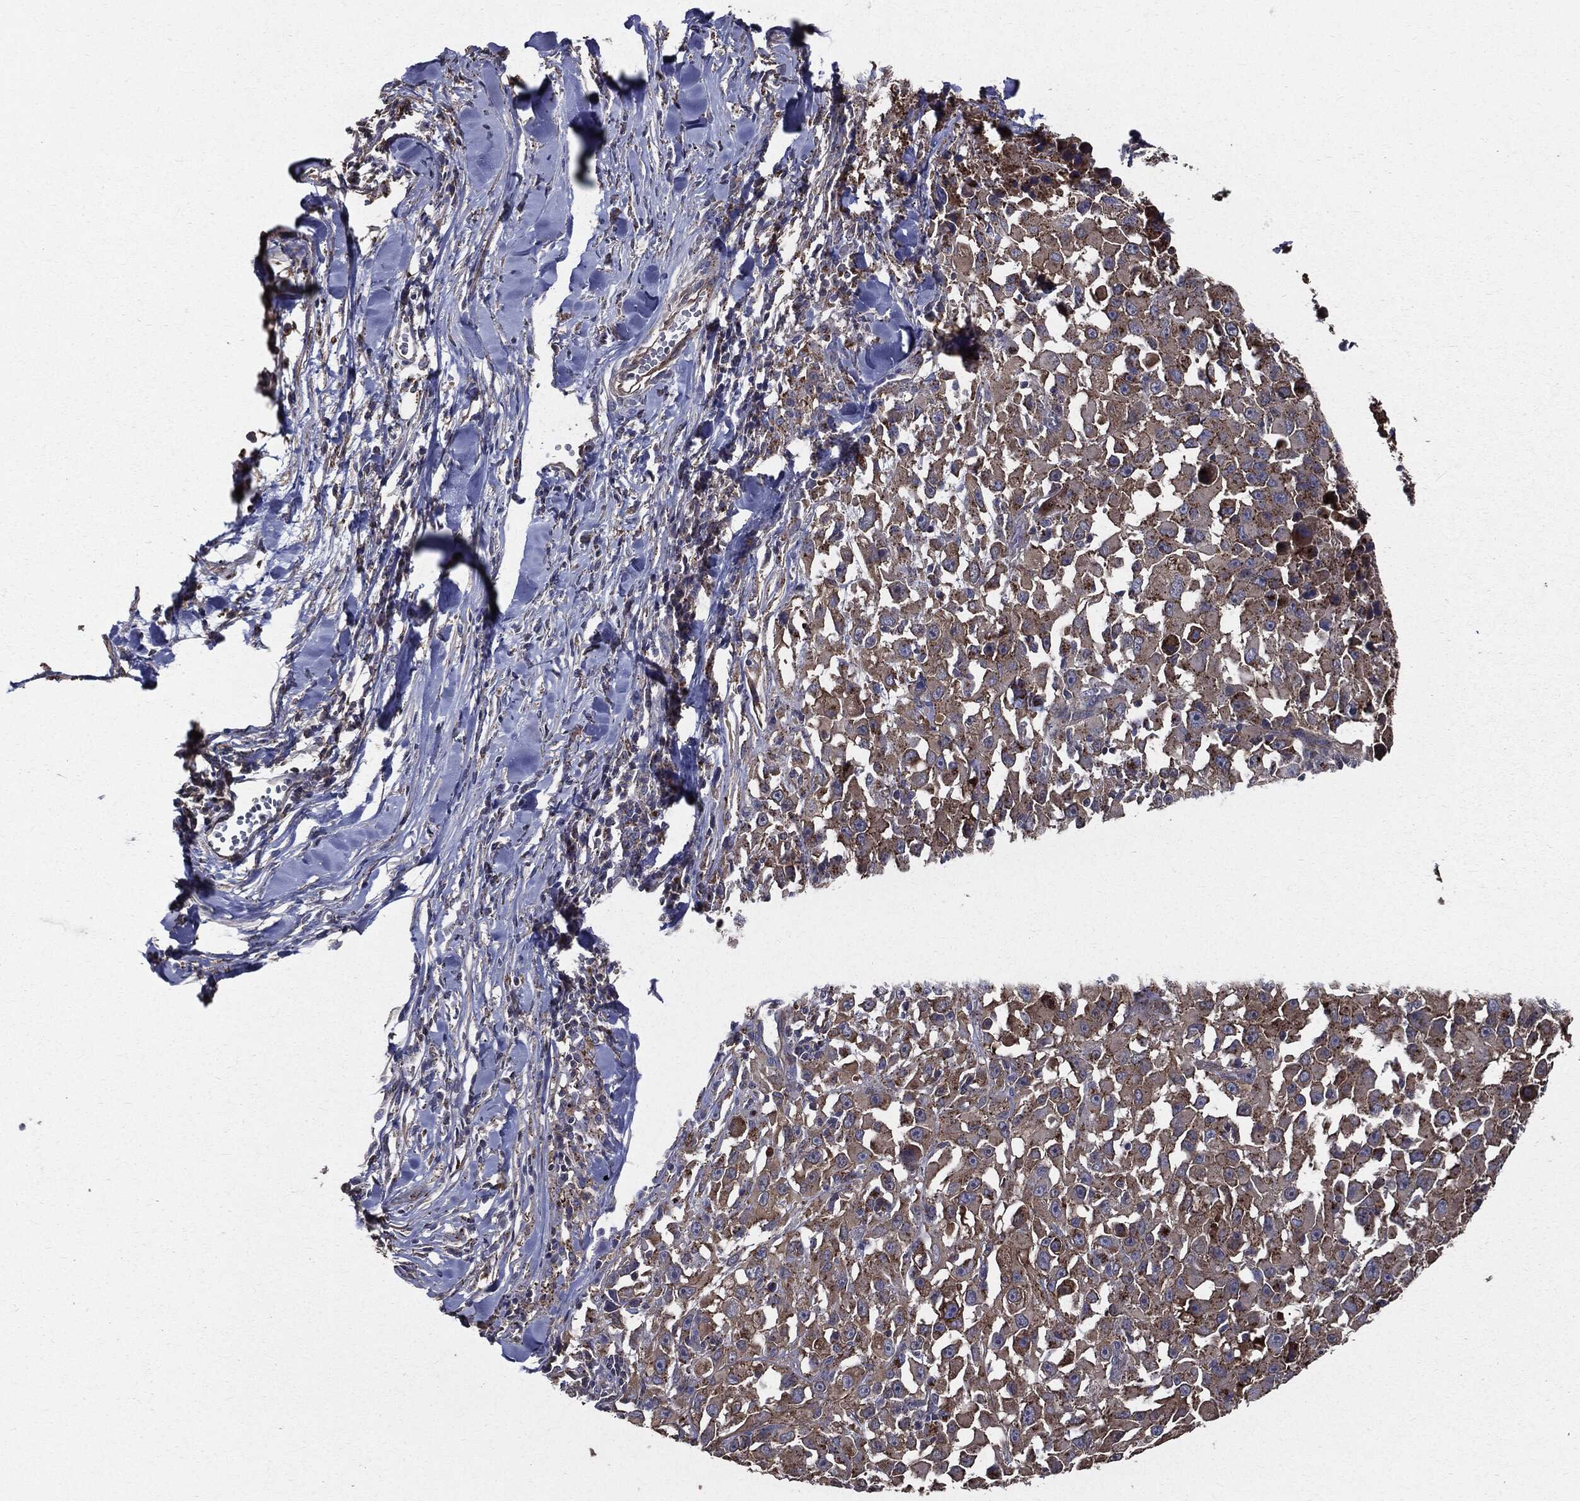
{"staining": {"intensity": "weak", "quantity": "25%-75%", "location": "cytoplasmic/membranous"}, "tissue": "melanoma", "cell_type": "Tumor cells", "image_type": "cancer", "snomed": [{"axis": "morphology", "description": "Malignant melanoma, Metastatic site"}, {"axis": "topography", "description": "Lymph node"}], "caption": "This photomicrograph exhibits melanoma stained with immunohistochemistry (IHC) to label a protein in brown. The cytoplasmic/membranous of tumor cells show weak positivity for the protein. Nuclei are counter-stained blue.", "gene": "PDCD6IP", "patient": {"sex": "male", "age": 50}}